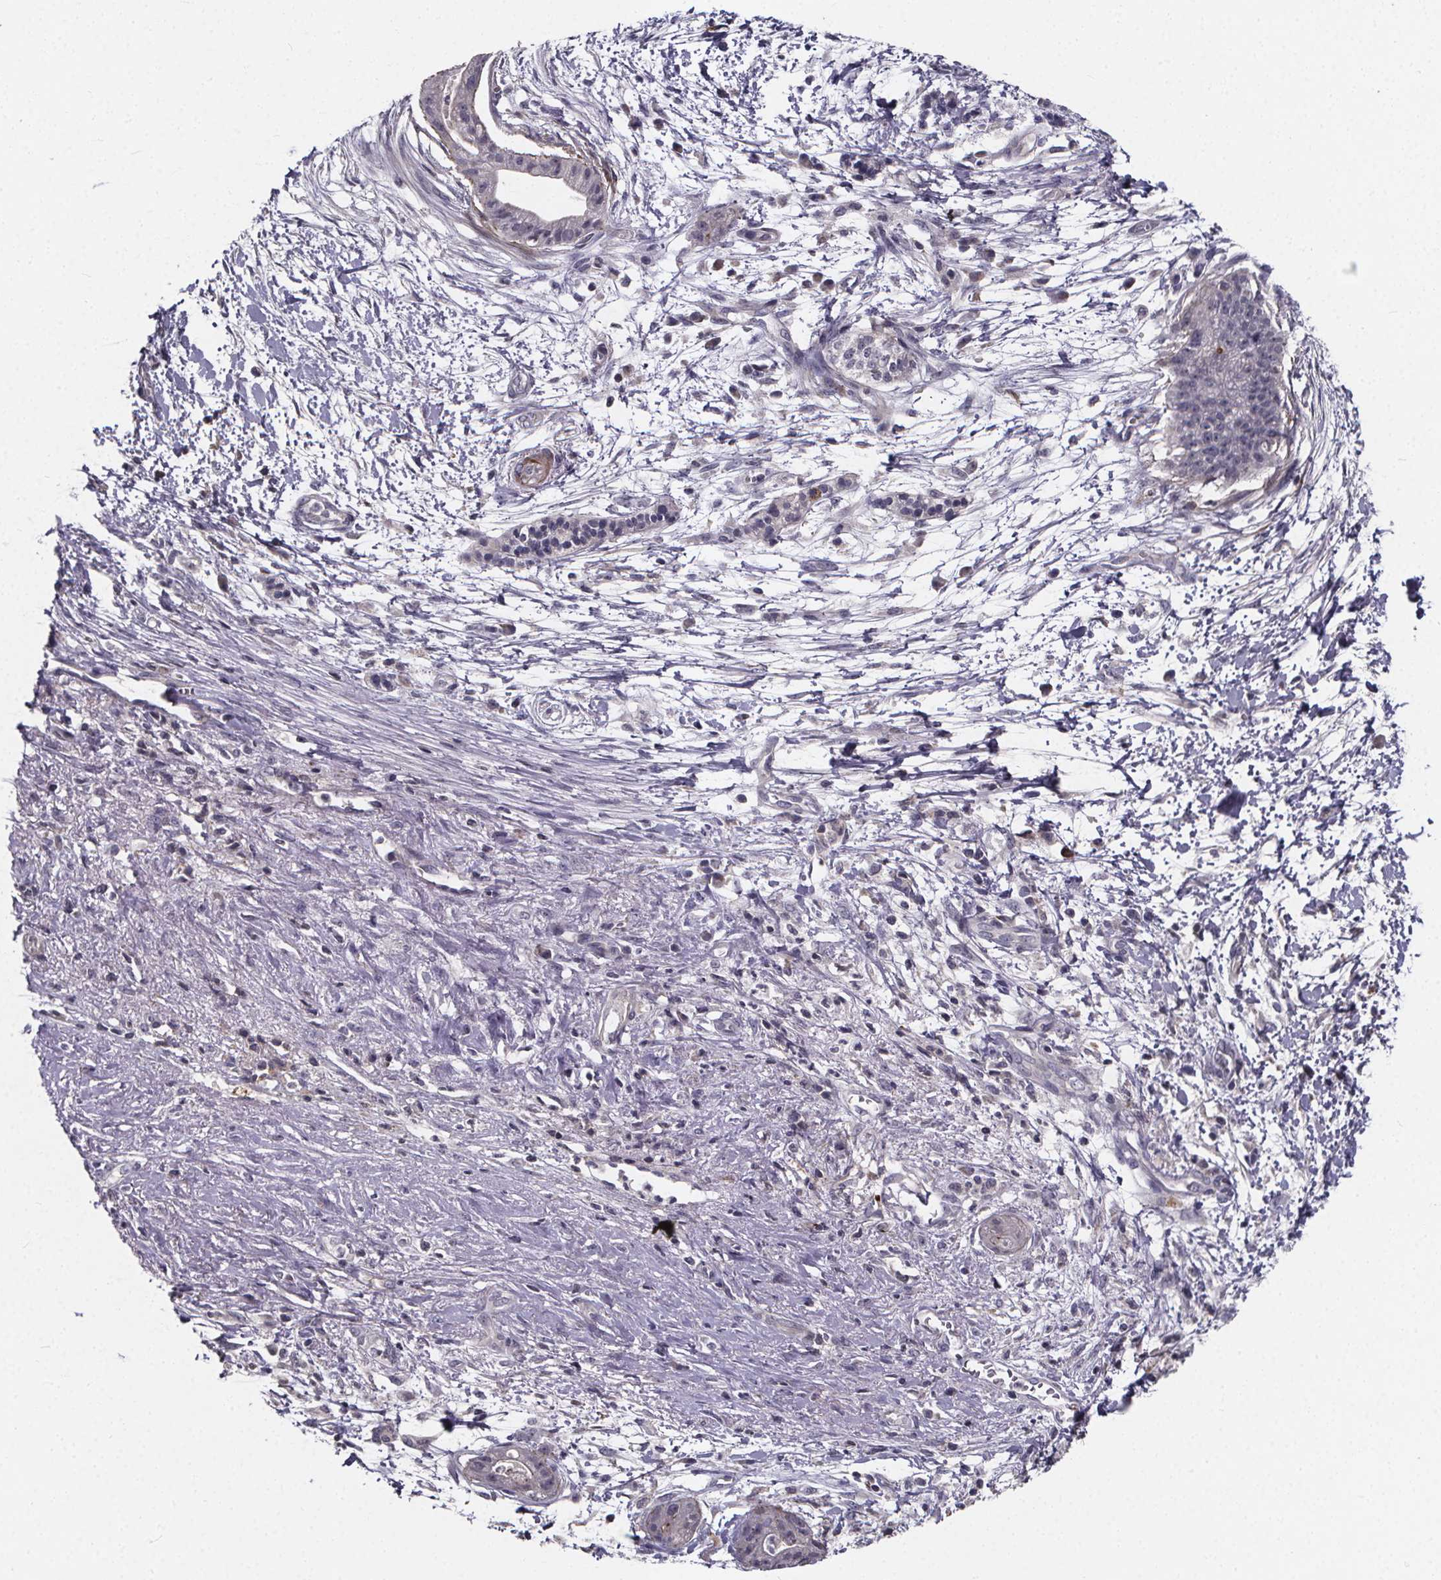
{"staining": {"intensity": "negative", "quantity": "none", "location": "none"}, "tissue": "pancreatic cancer", "cell_type": "Tumor cells", "image_type": "cancer", "snomed": [{"axis": "morphology", "description": "Normal tissue, NOS"}, {"axis": "morphology", "description": "Adenocarcinoma, NOS"}, {"axis": "topography", "description": "Lymph node"}, {"axis": "topography", "description": "Pancreas"}], "caption": "Immunohistochemical staining of human pancreatic adenocarcinoma demonstrates no significant expression in tumor cells.", "gene": "FBXW2", "patient": {"sex": "female", "age": 58}}